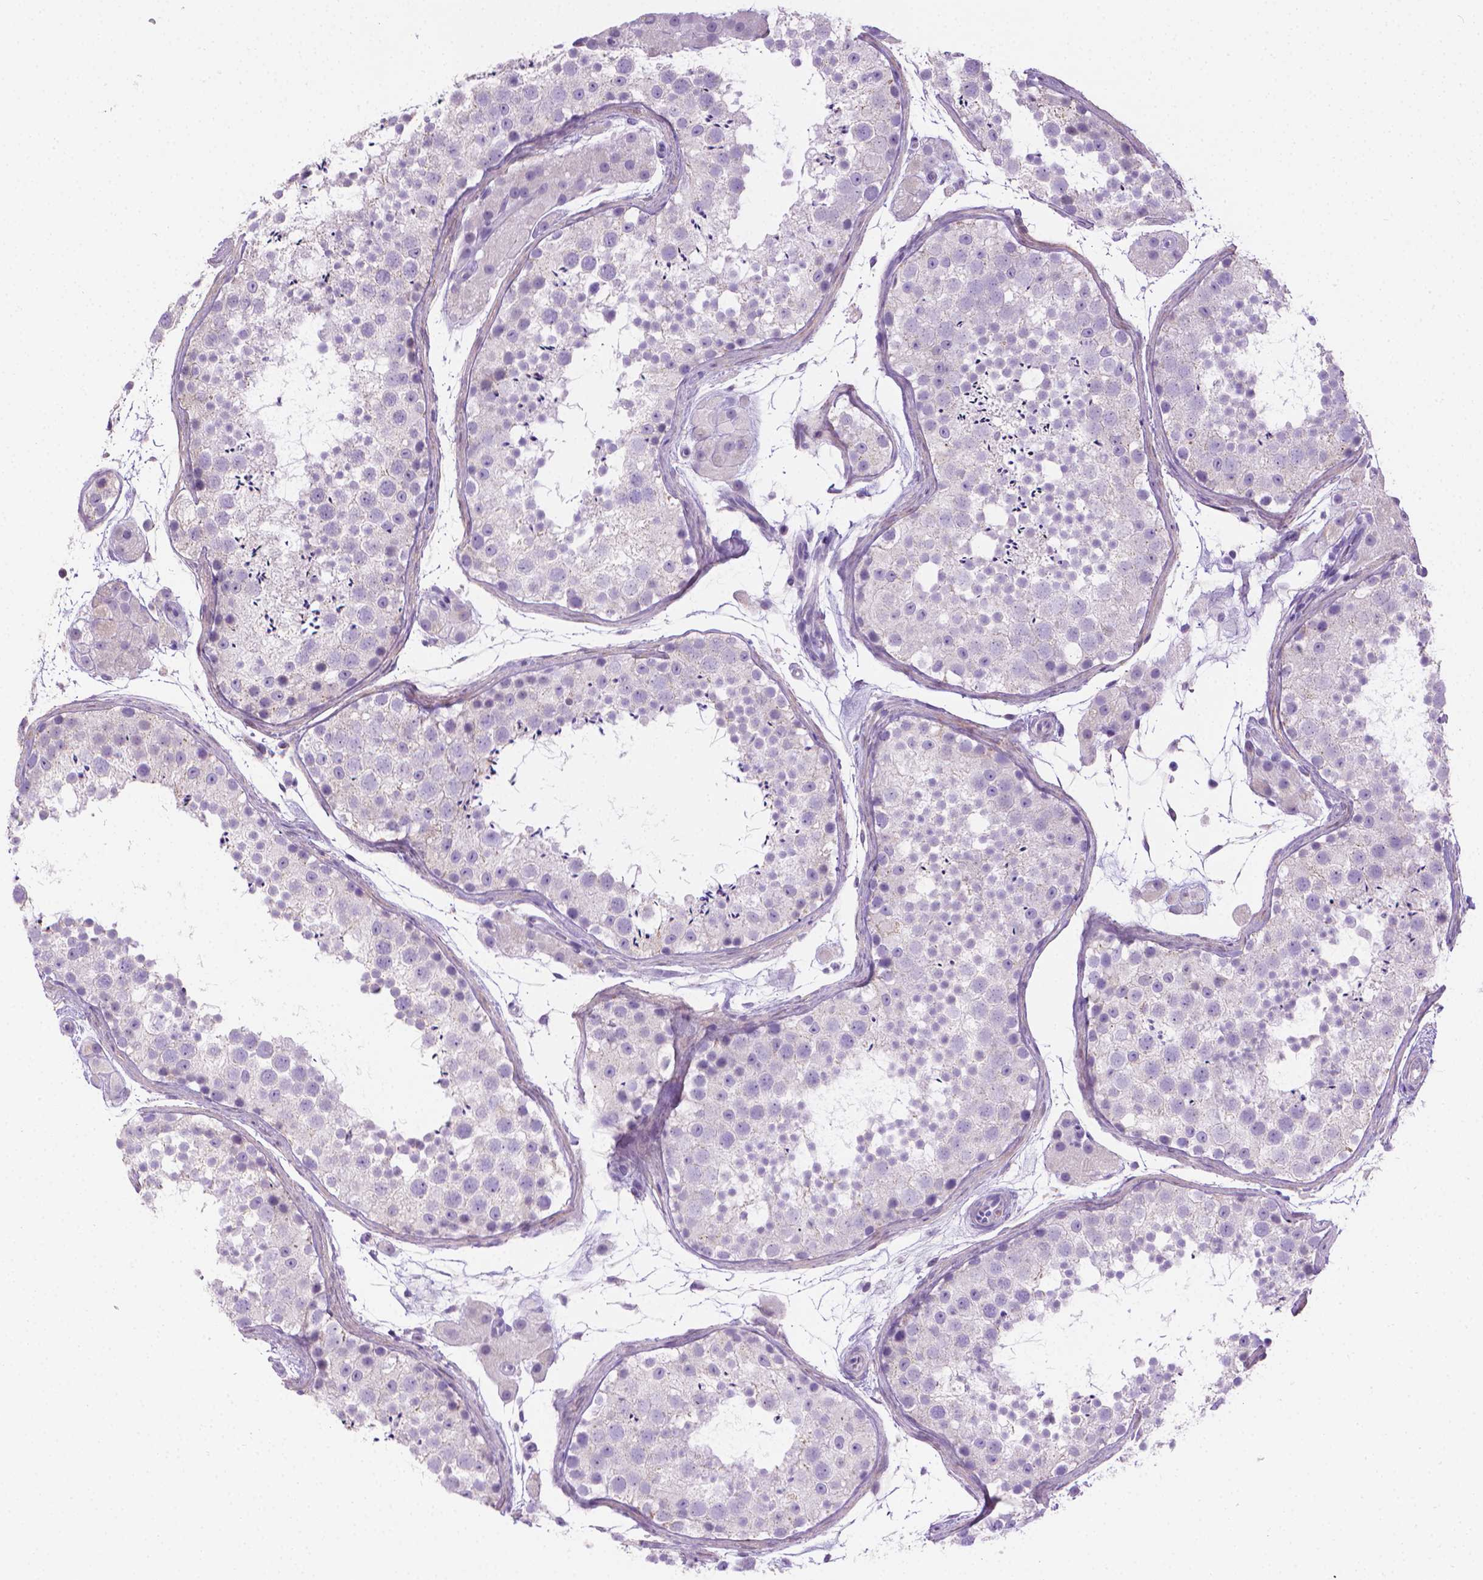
{"staining": {"intensity": "weak", "quantity": "<25%", "location": "cytoplasmic/membranous"}, "tissue": "testis", "cell_type": "Cells in seminiferous ducts", "image_type": "normal", "snomed": [{"axis": "morphology", "description": "Normal tissue, NOS"}, {"axis": "topography", "description": "Testis"}], "caption": "Cells in seminiferous ducts show no significant protein positivity in normal testis. Nuclei are stained in blue.", "gene": "PNMA2", "patient": {"sex": "male", "age": 41}}